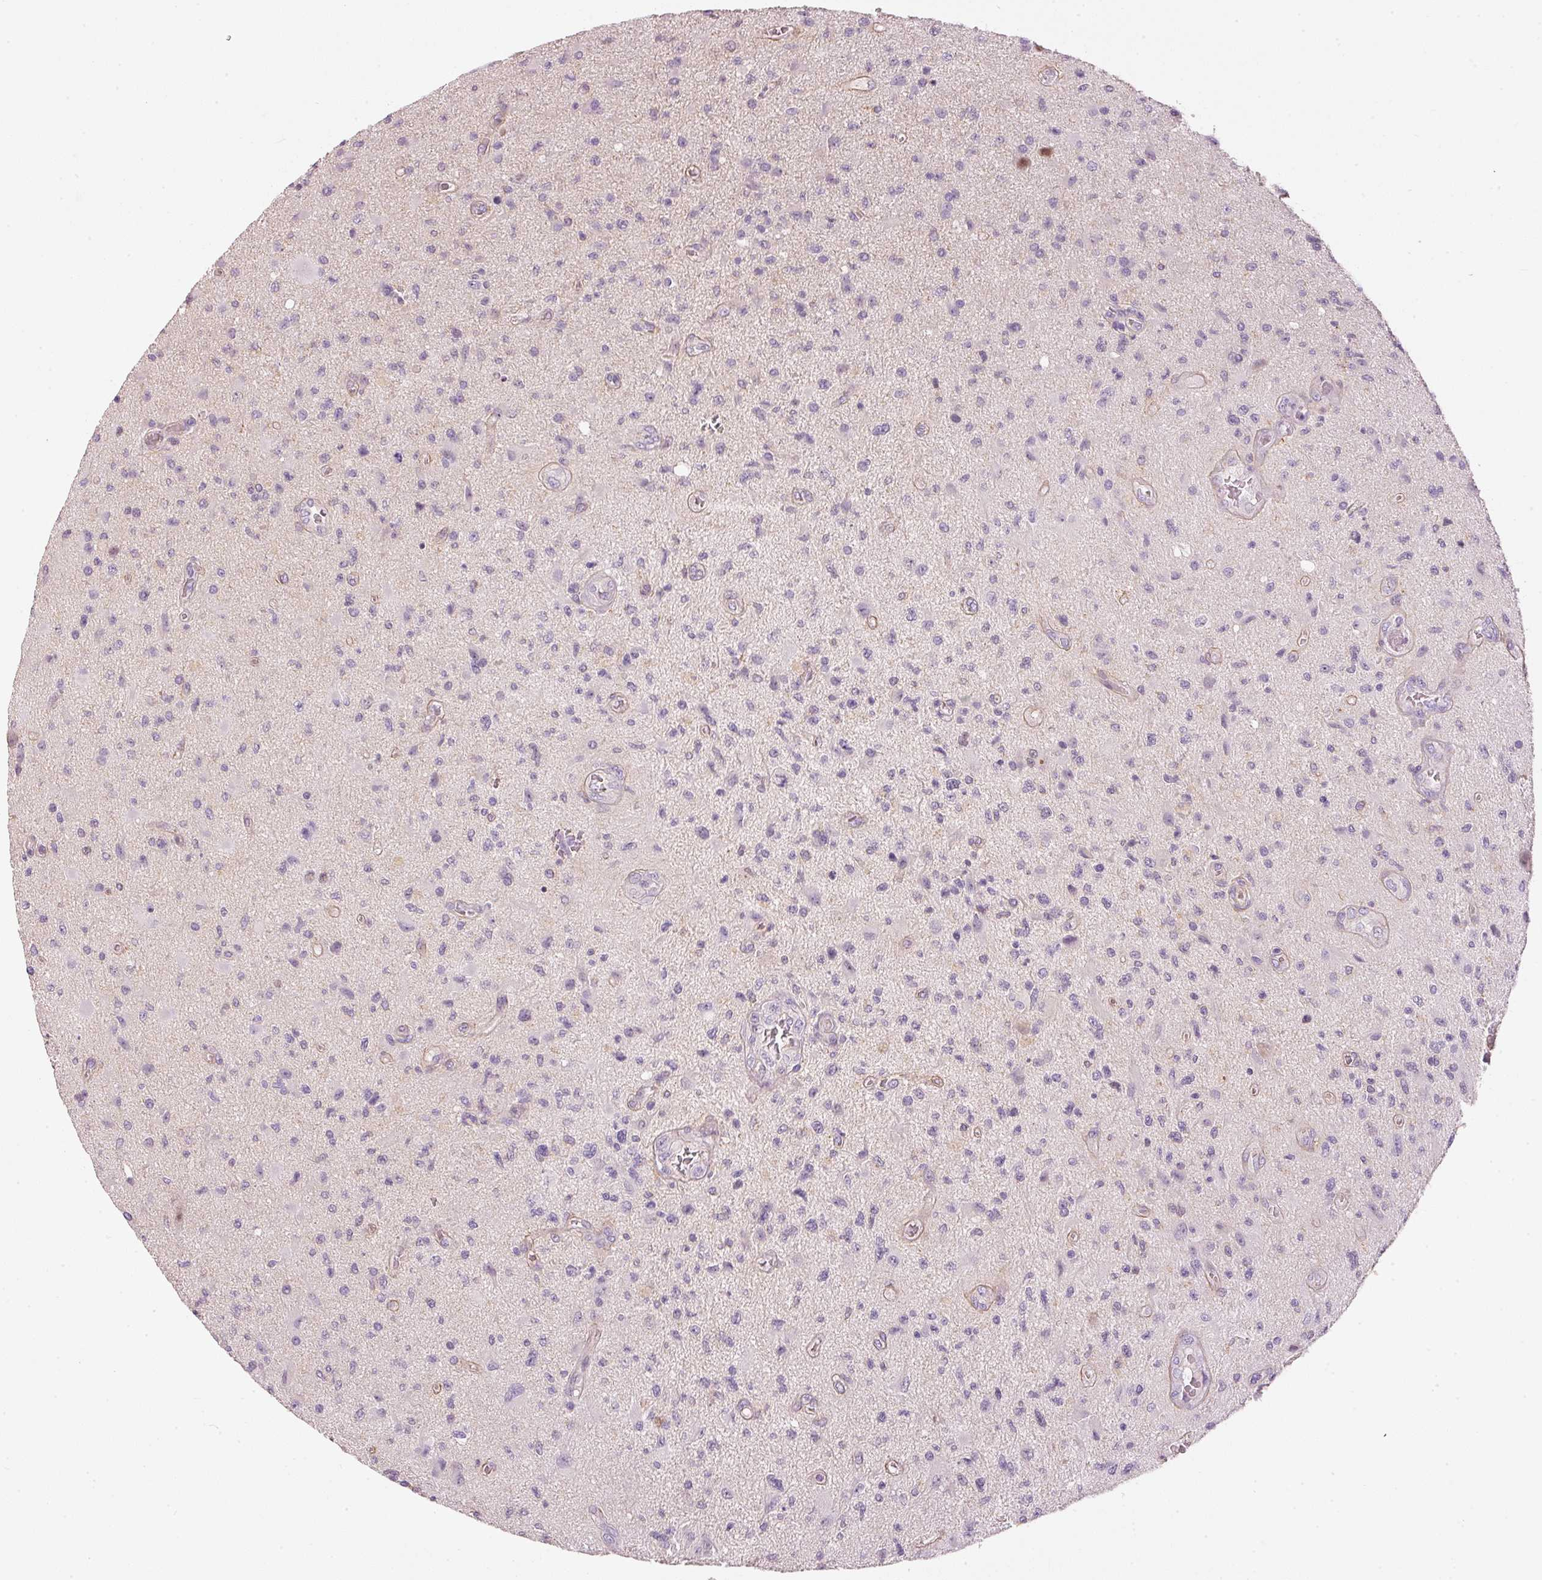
{"staining": {"intensity": "negative", "quantity": "none", "location": "none"}, "tissue": "glioma", "cell_type": "Tumor cells", "image_type": "cancer", "snomed": [{"axis": "morphology", "description": "Glioma, malignant, High grade"}, {"axis": "topography", "description": "Brain"}], "caption": "This is a image of immunohistochemistry (IHC) staining of glioma, which shows no positivity in tumor cells.", "gene": "OSR2", "patient": {"sex": "male", "age": 67}}